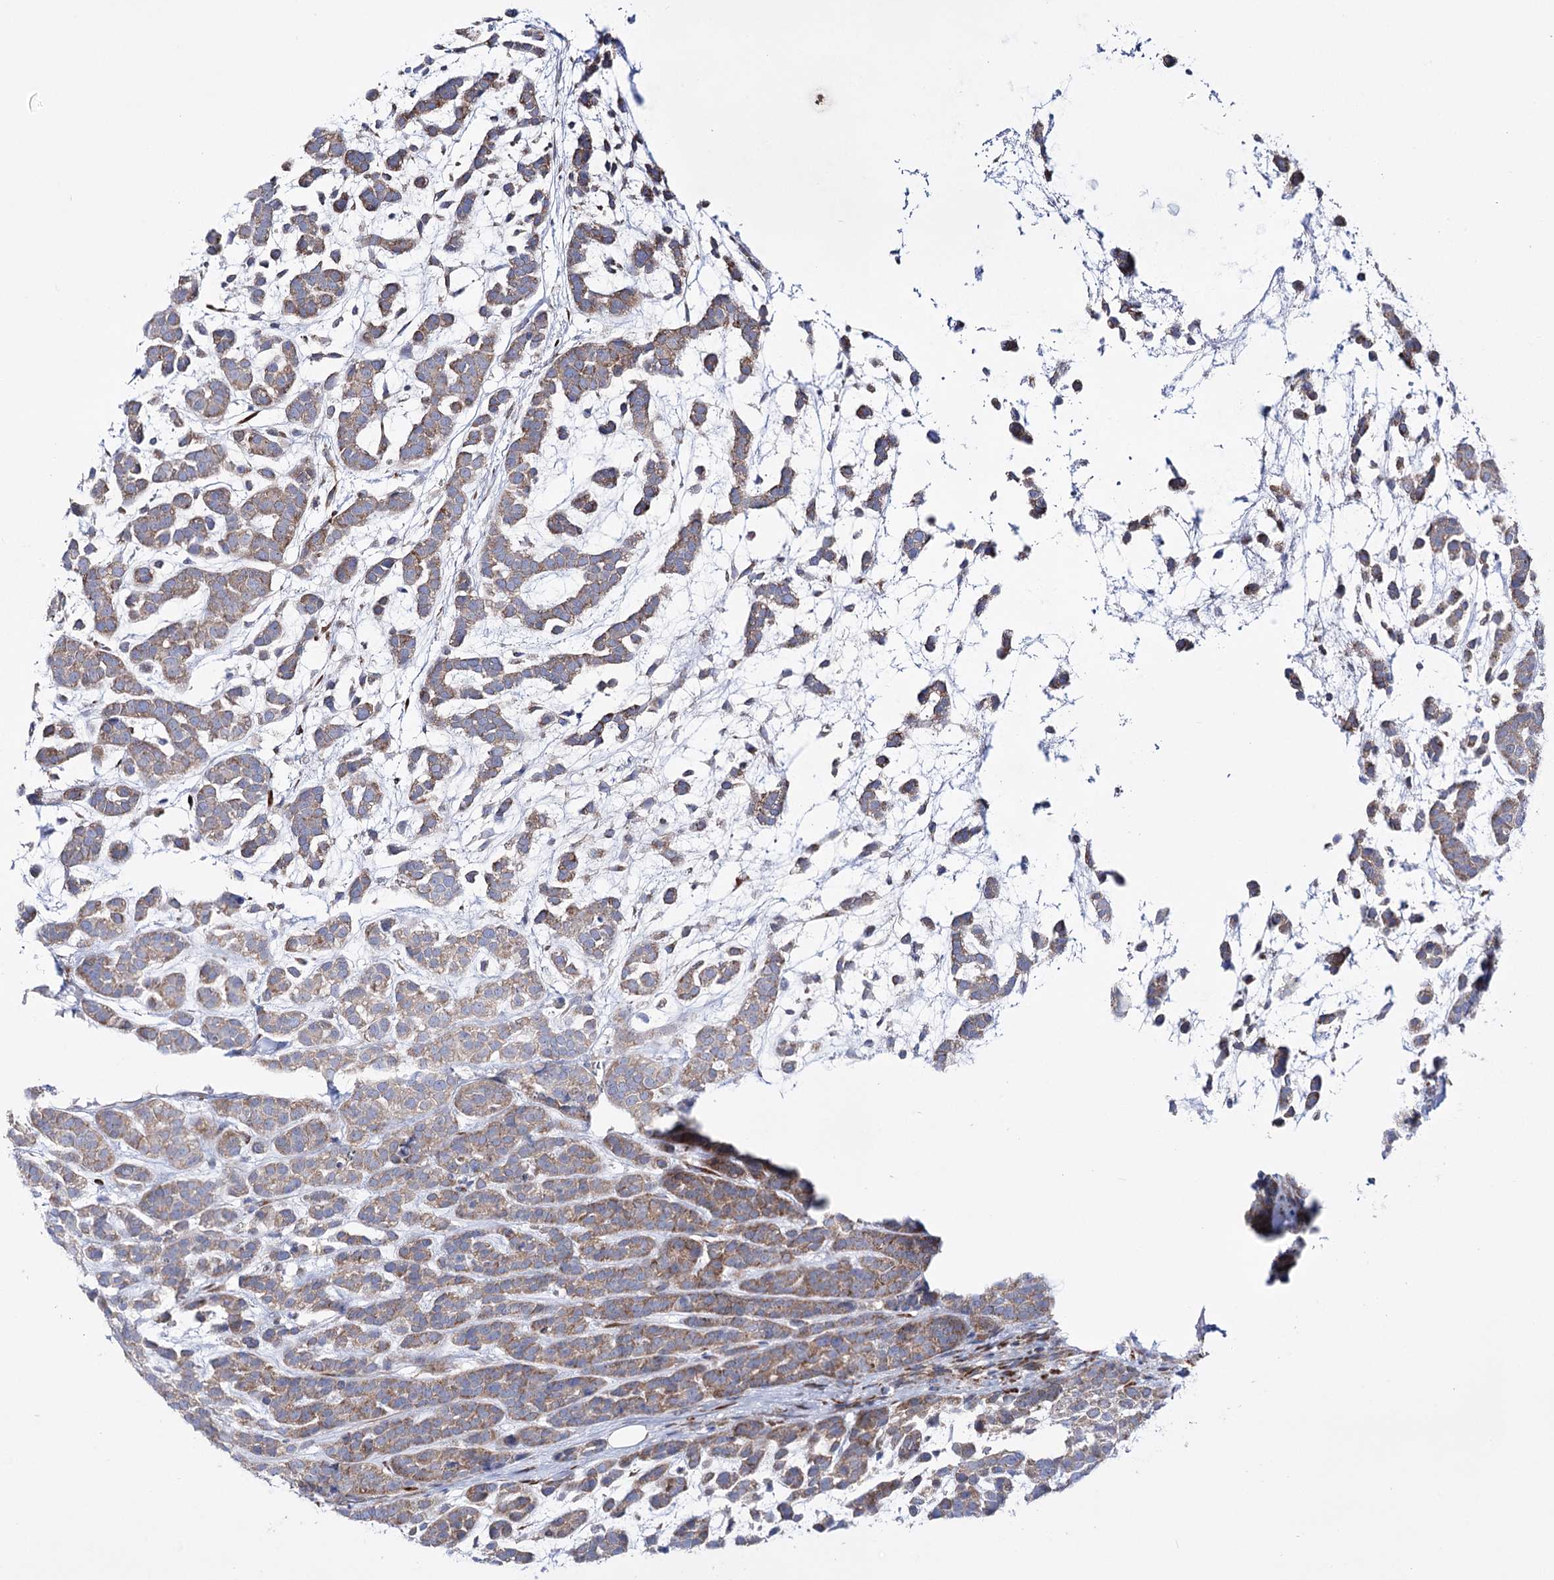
{"staining": {"intensity": "weak", "quantity": ">75%", "location": "cytoplasmic/membranous"}, "tissue": "head and neck cancer", "cell_type": "Tumor cells", "image_type": "cancer", "snomed": [{"axis": "morphology", "description": "Adenocarcinoma, NOS"}, {"axis": "morphology", "description": "Adenoma, NOS"}, {"axis": "topography", "description": "Head-Neck"}], "caption": "Tumor cells exhibit weak cytoplasmic/membranous staining in approximately >75% of cells in adenoma (head and neck).", "gene": "METTL5", "patient": {"sex": "female", "age": 55}}